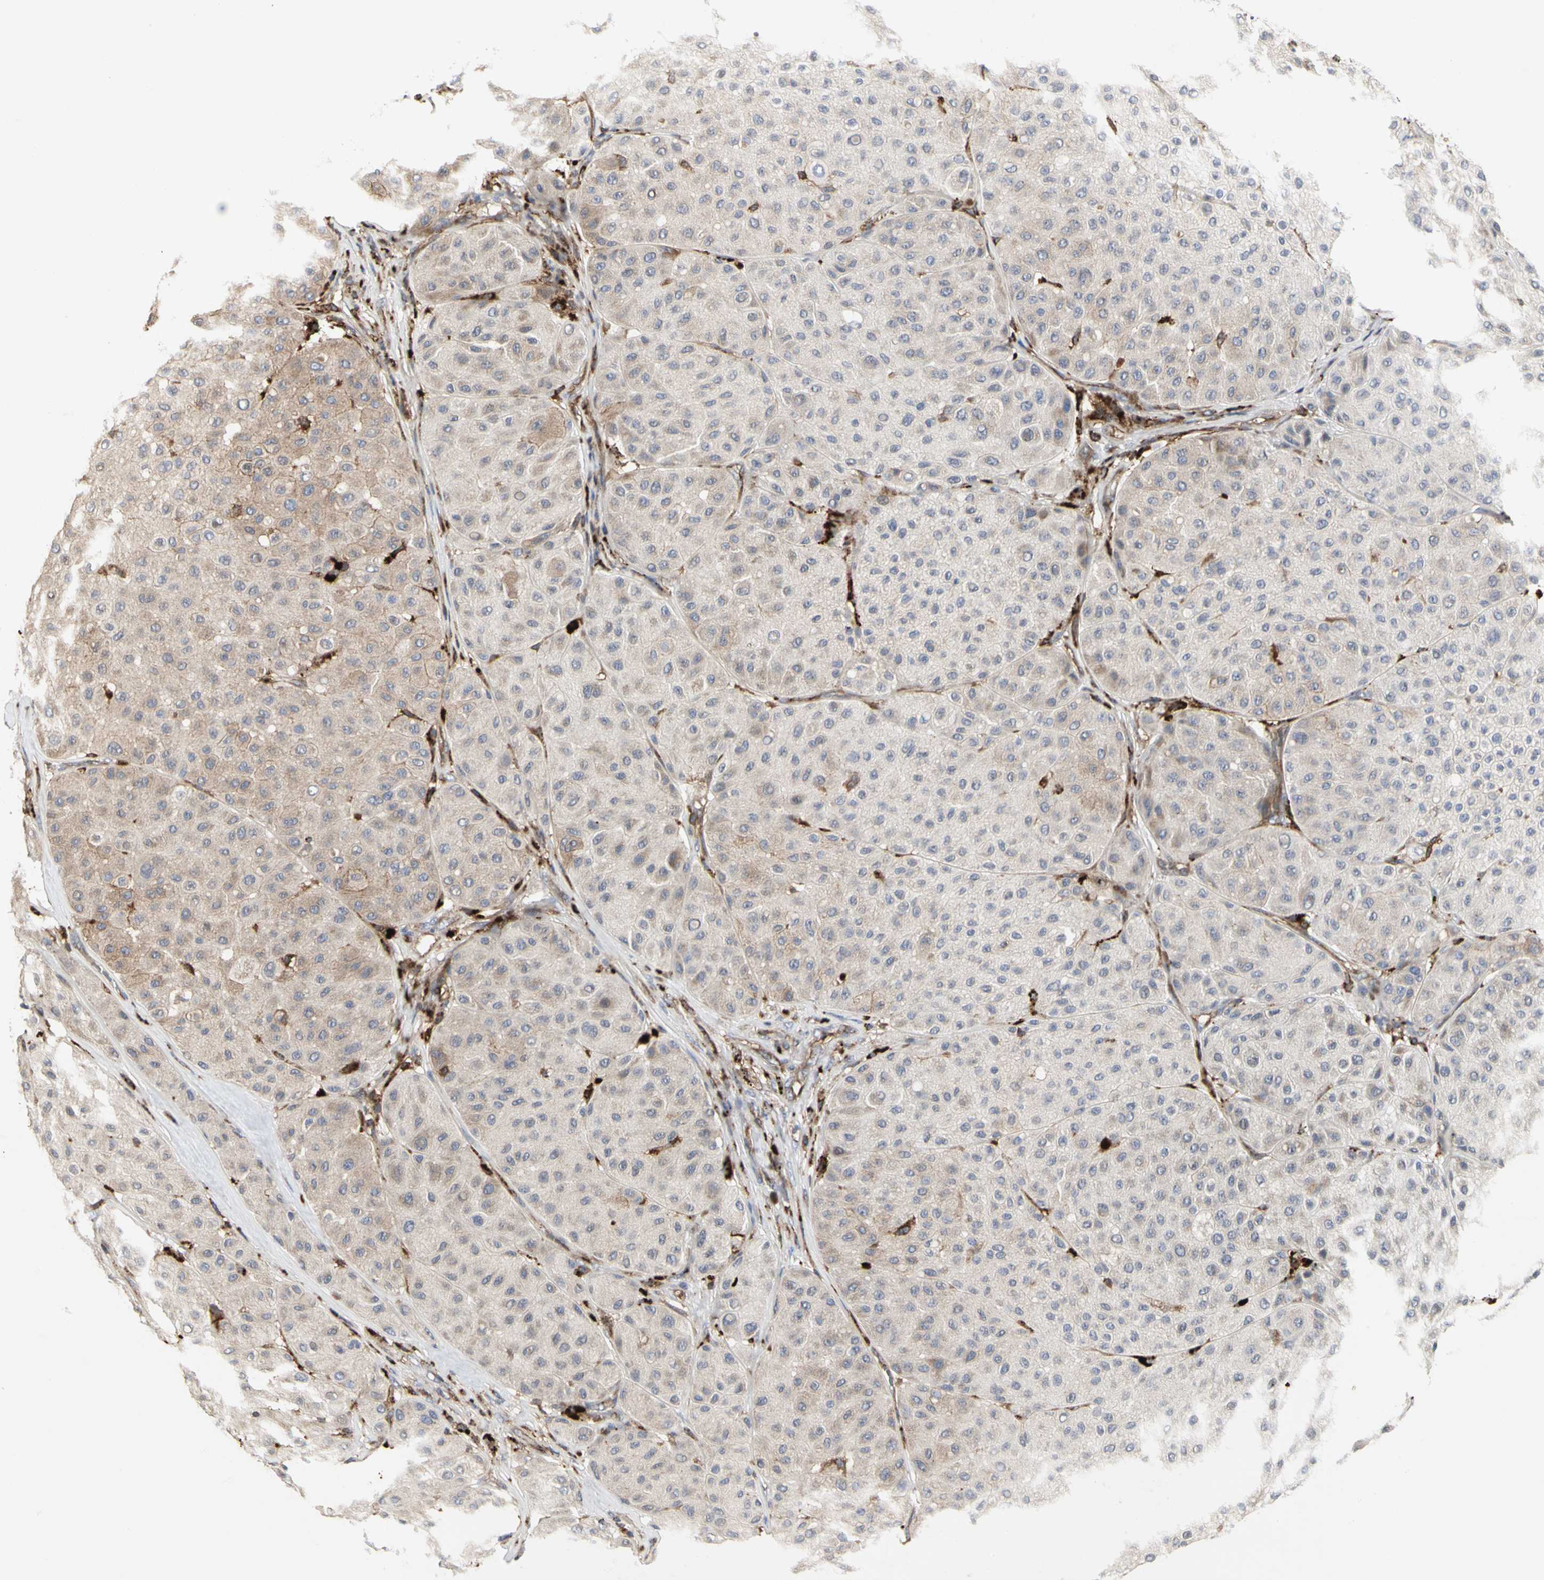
{"staining": {"intensity": "weak", "quantity": "25%-75%", "location": "cytoplasmic/membranous"}, "tissue": "melanoma", "cell_type": "Tumor cells", "image_type": "cancer", "snomed": [{"axis": "morphology", "description": "Normal tissue, NOS"}, {"axis": "morphology", "description": "Malignant melanoma, Metastatic site"}, {"axis": "topography", "description": "Skin"}], "caption": "Protein staining of melanoma tissue demonstrates weak cytoplasmic/membranous positivity in approximately 25%-75% of tumor cells. The staining was performed using DAB to visualize the protein expression in brown, while the nuclei were stained in blue with hematoxylin (Magnification: 20x).", "gene": "NAPG", "patient": {"sex": "male", "age": 41}}